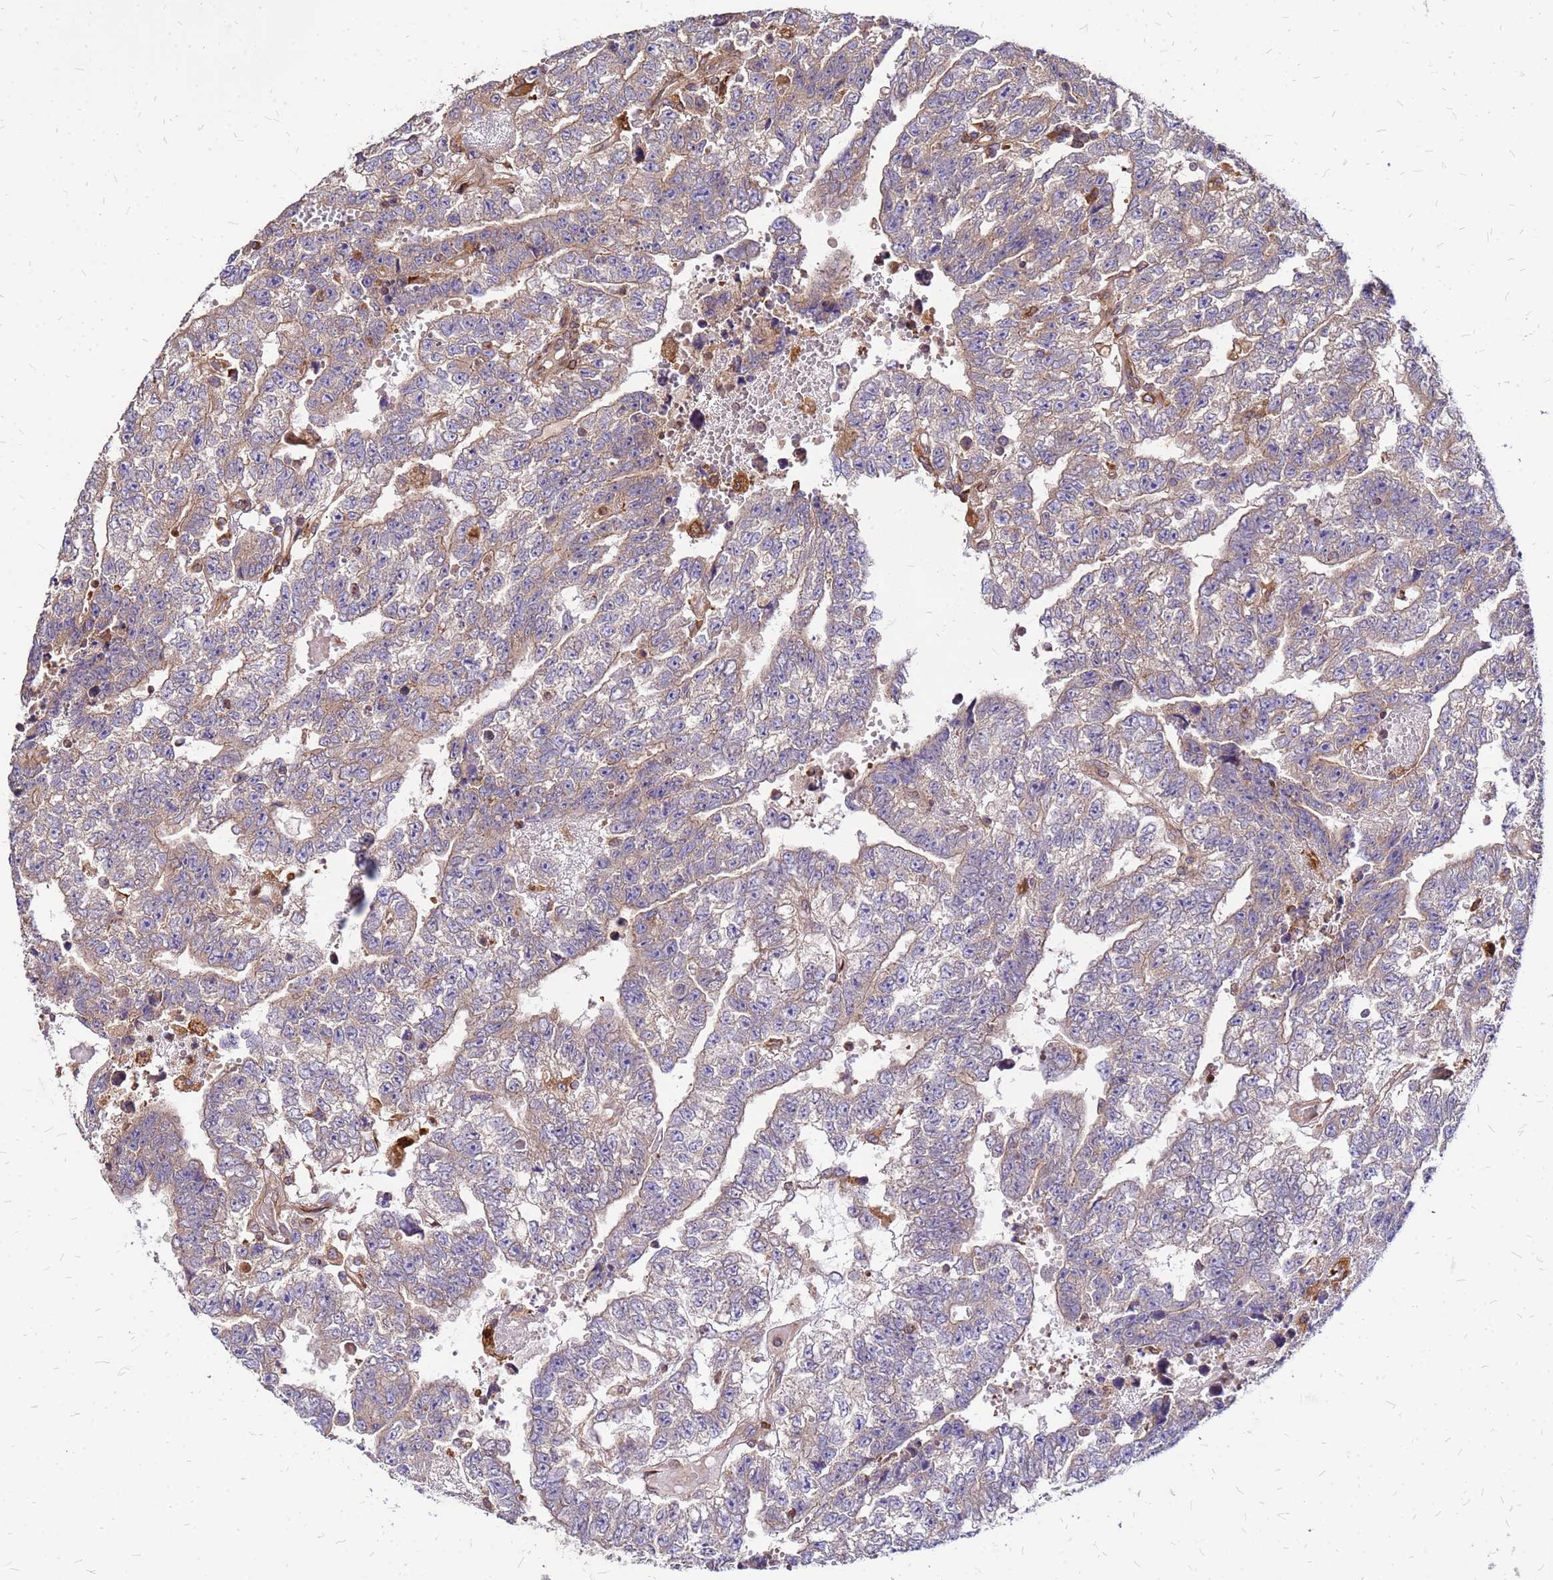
{"staining": {"intensity": "weak", "quantity": "<25%", "location": "cytoplasmic/membranous"}, "tissue": "testis cancer", "cell_type": "Tumor cells", "image_type": "cancer", "snomed": [{"axis": "morphology", "description": "Carcinoma, Embryonal, NOS"}, {"axis": "topography", "description": "Testis"}], "caption": "DAB (3,3'-diaminobenzidine) immunohistochemical staining of human testis cancer displays no significant staining in tumor cells.", "gene": "CYBC1", "patient": {"sex": "male", "age": 25}}